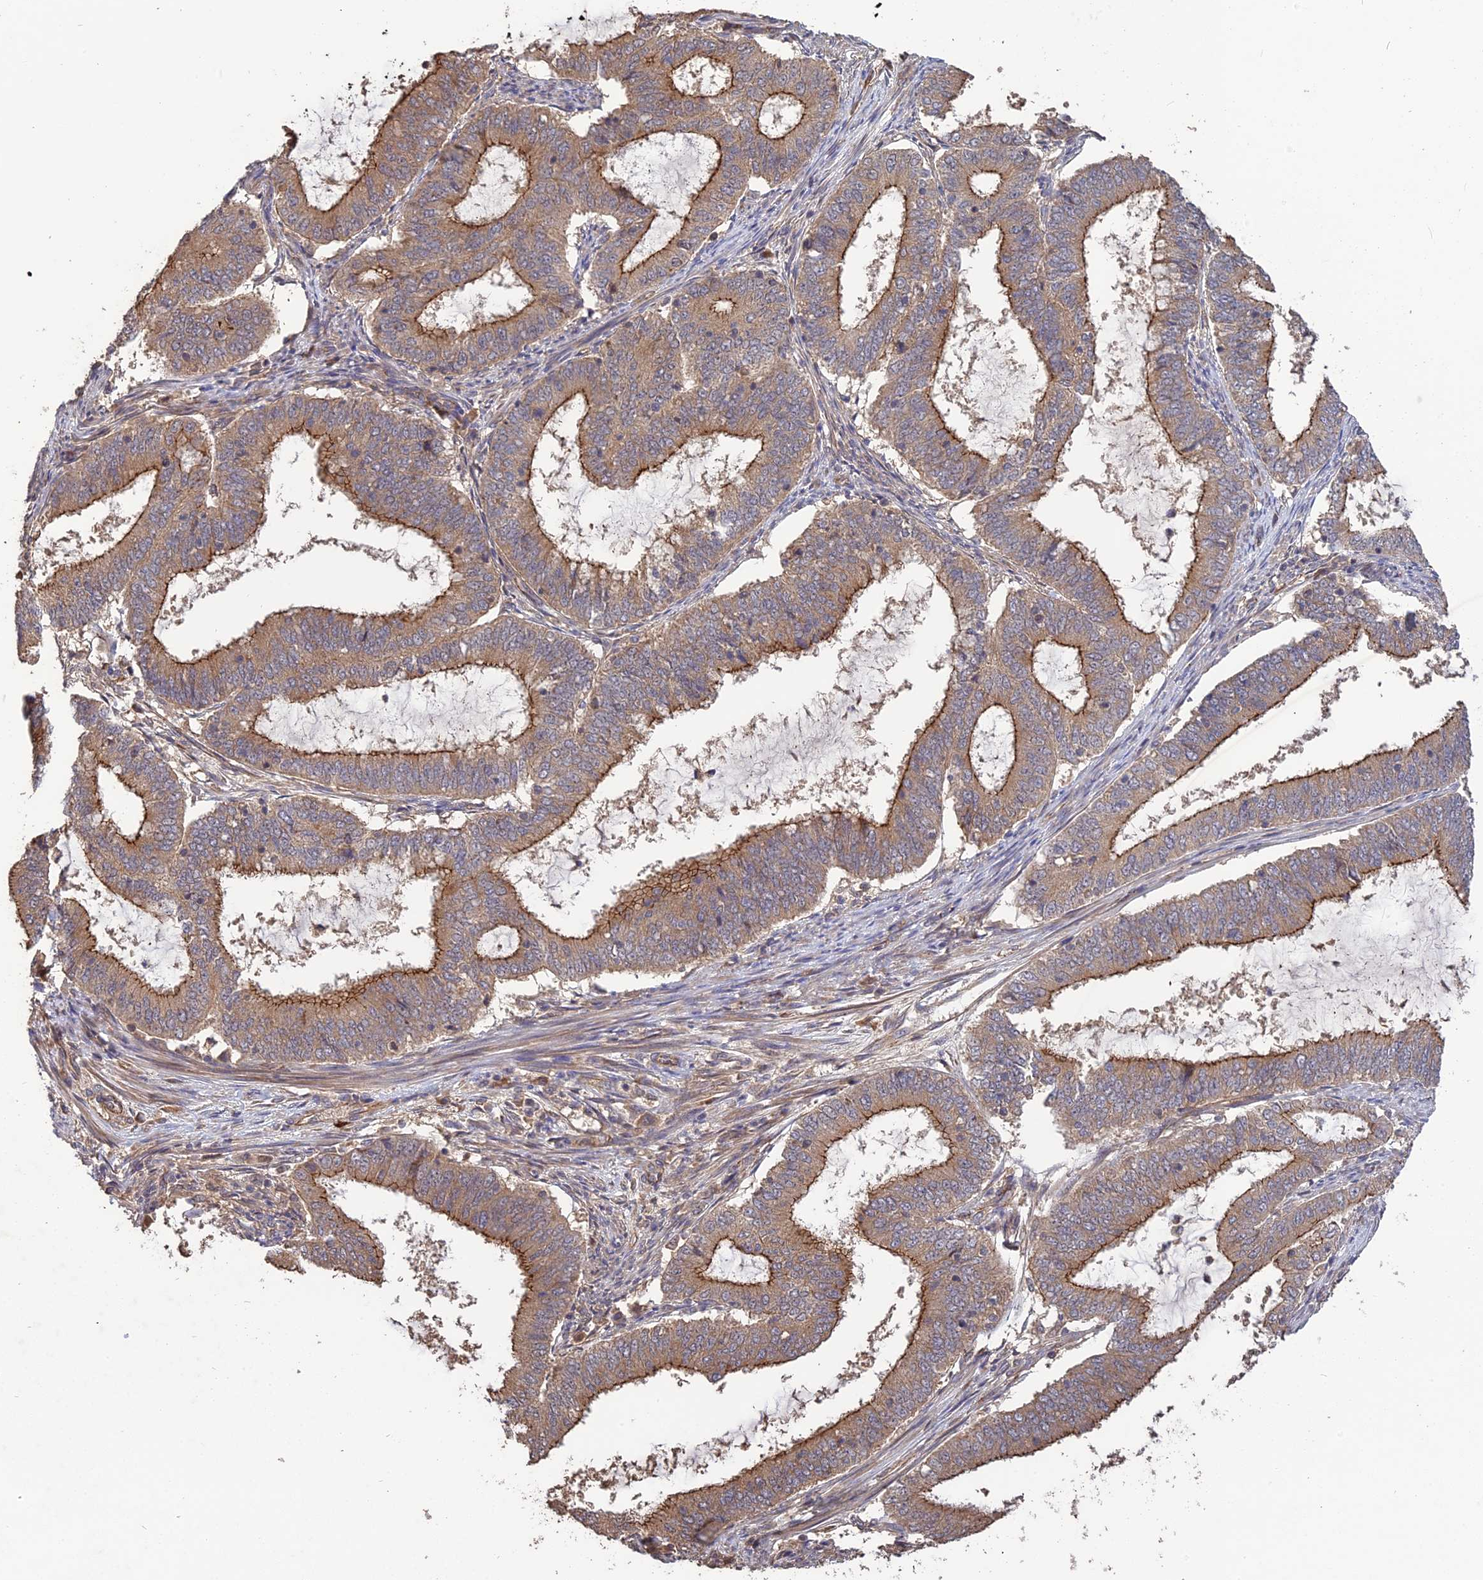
{"staining": {"intensity": "strong", "quantity": "25%-75%", "location": "cytoplasmic/membranous"}, "tissue": "endometrial cancer", "cell_type": "Tumor cells", "image_type": "cancer", "snomed": [{"axis": "morphology", "description": "Adenocarcinoma, NOS"}, {"axis": "topography", "description": "Endometrium"}], "caption": "IHC staining of endometrial adenocarcinoma, which exhibits high levels of strong cytoplasmic/membranous staining in approximately 25%-75% of tumor cells indicating strong cytoplasmic/membranous protein staining. The staining was performed using DAB (brown) for protein detection and nuclei were counterstained in hematoxylin (blue).", "gene": "ARHGAP40", "patient": {"sex": "female", "age": 51}}